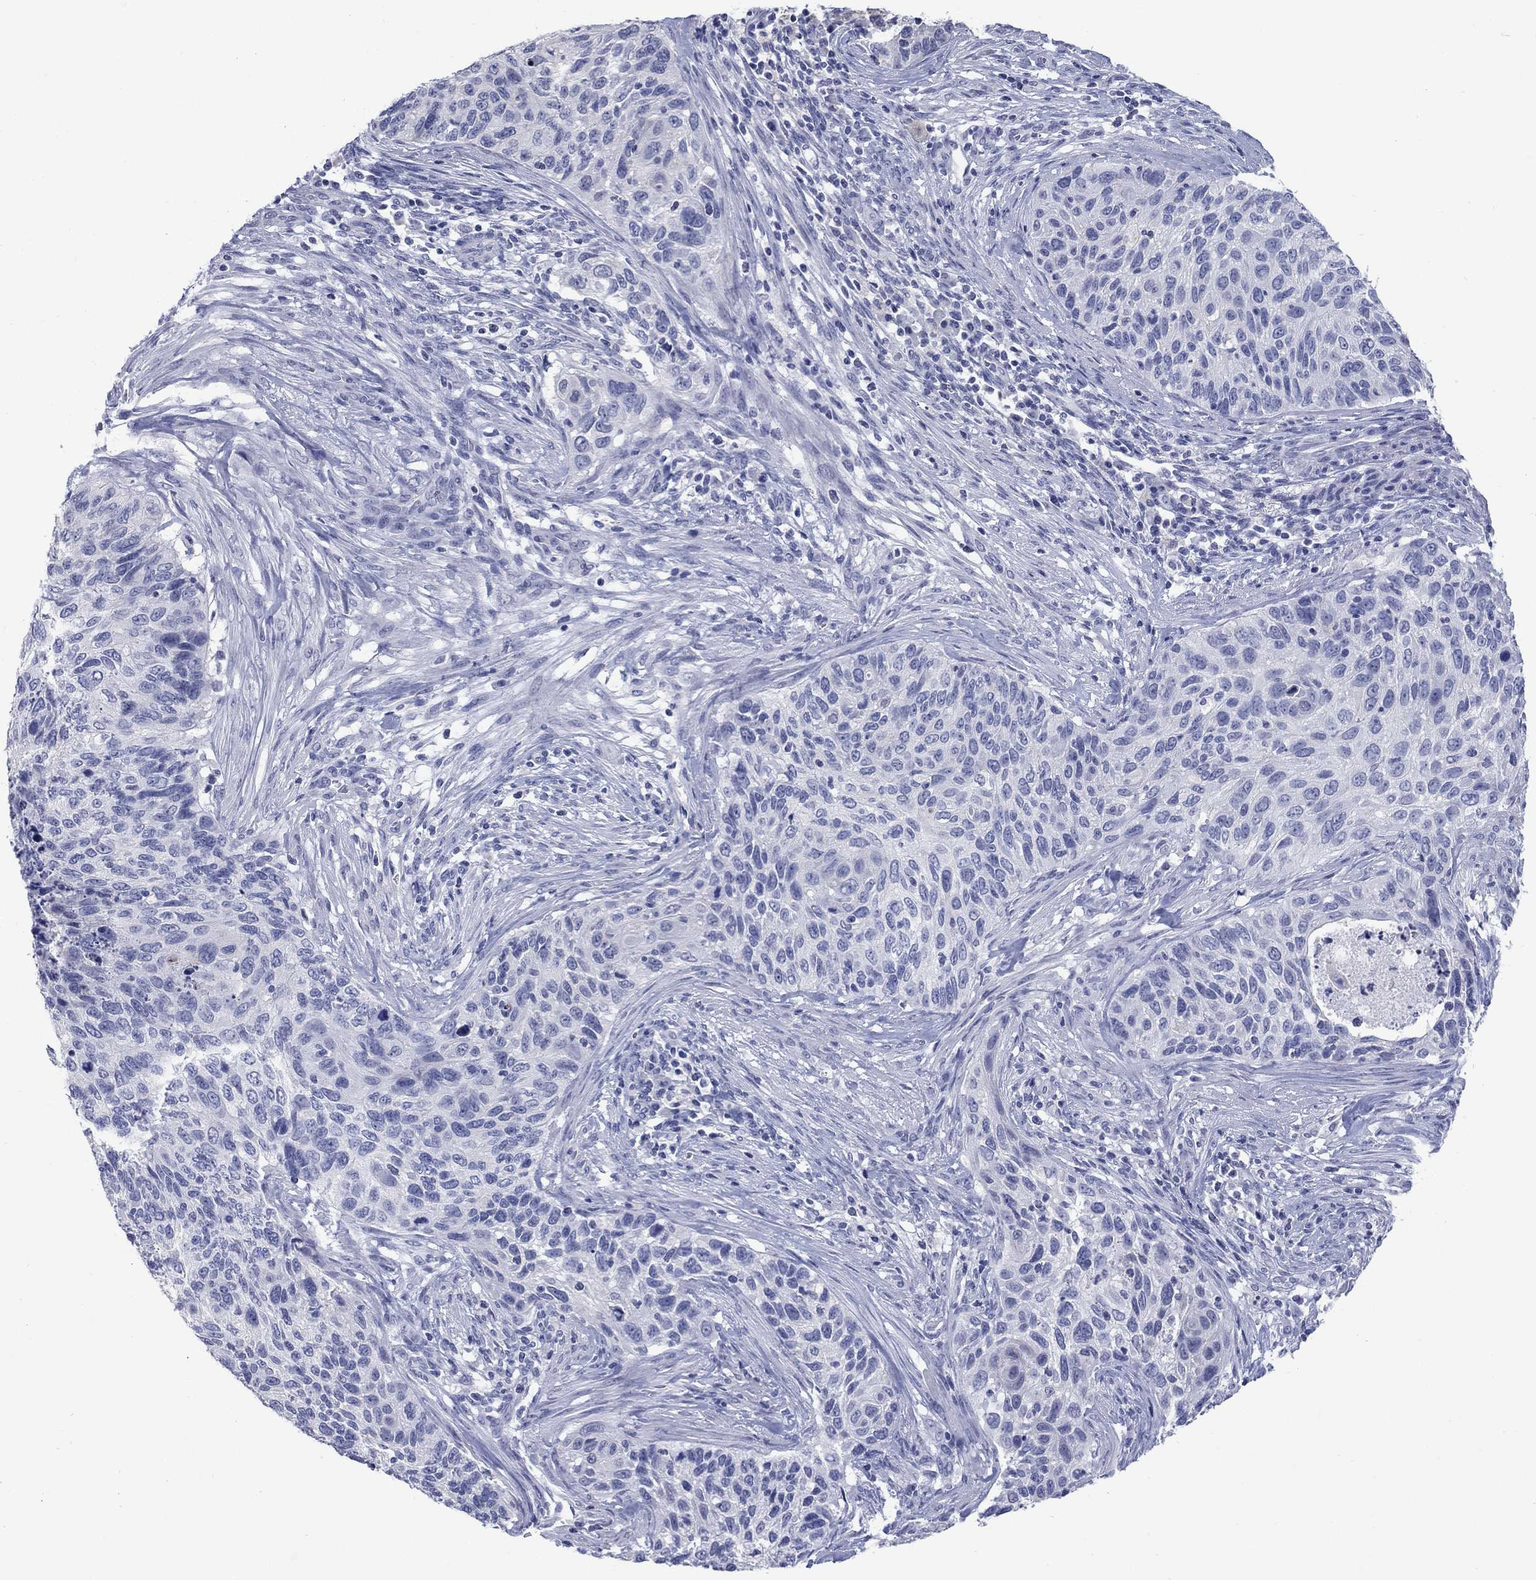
{"staining": {"intensity": "negative", "quantity": "none", "location": "none"}, "tissue": "cervical cancer", "cell_type": "Tumor cells", "image_type": "cancer", "snomed": [{"axis": "morphology", "description": "Squamous cell carcinoma, NOS"}, {"axis": "topography", "description": "Cervix"}], "caption": "A micrograph of human cervical cancer is negative for staining in tumor cells. Brightfield microscopy of immunohistochemistry stained with DAB (brown) and hematoxylin (blue), captured at high magnification.", "gene": "ATP6V1G2", "patient": {"sex": "female", "age": 70}}